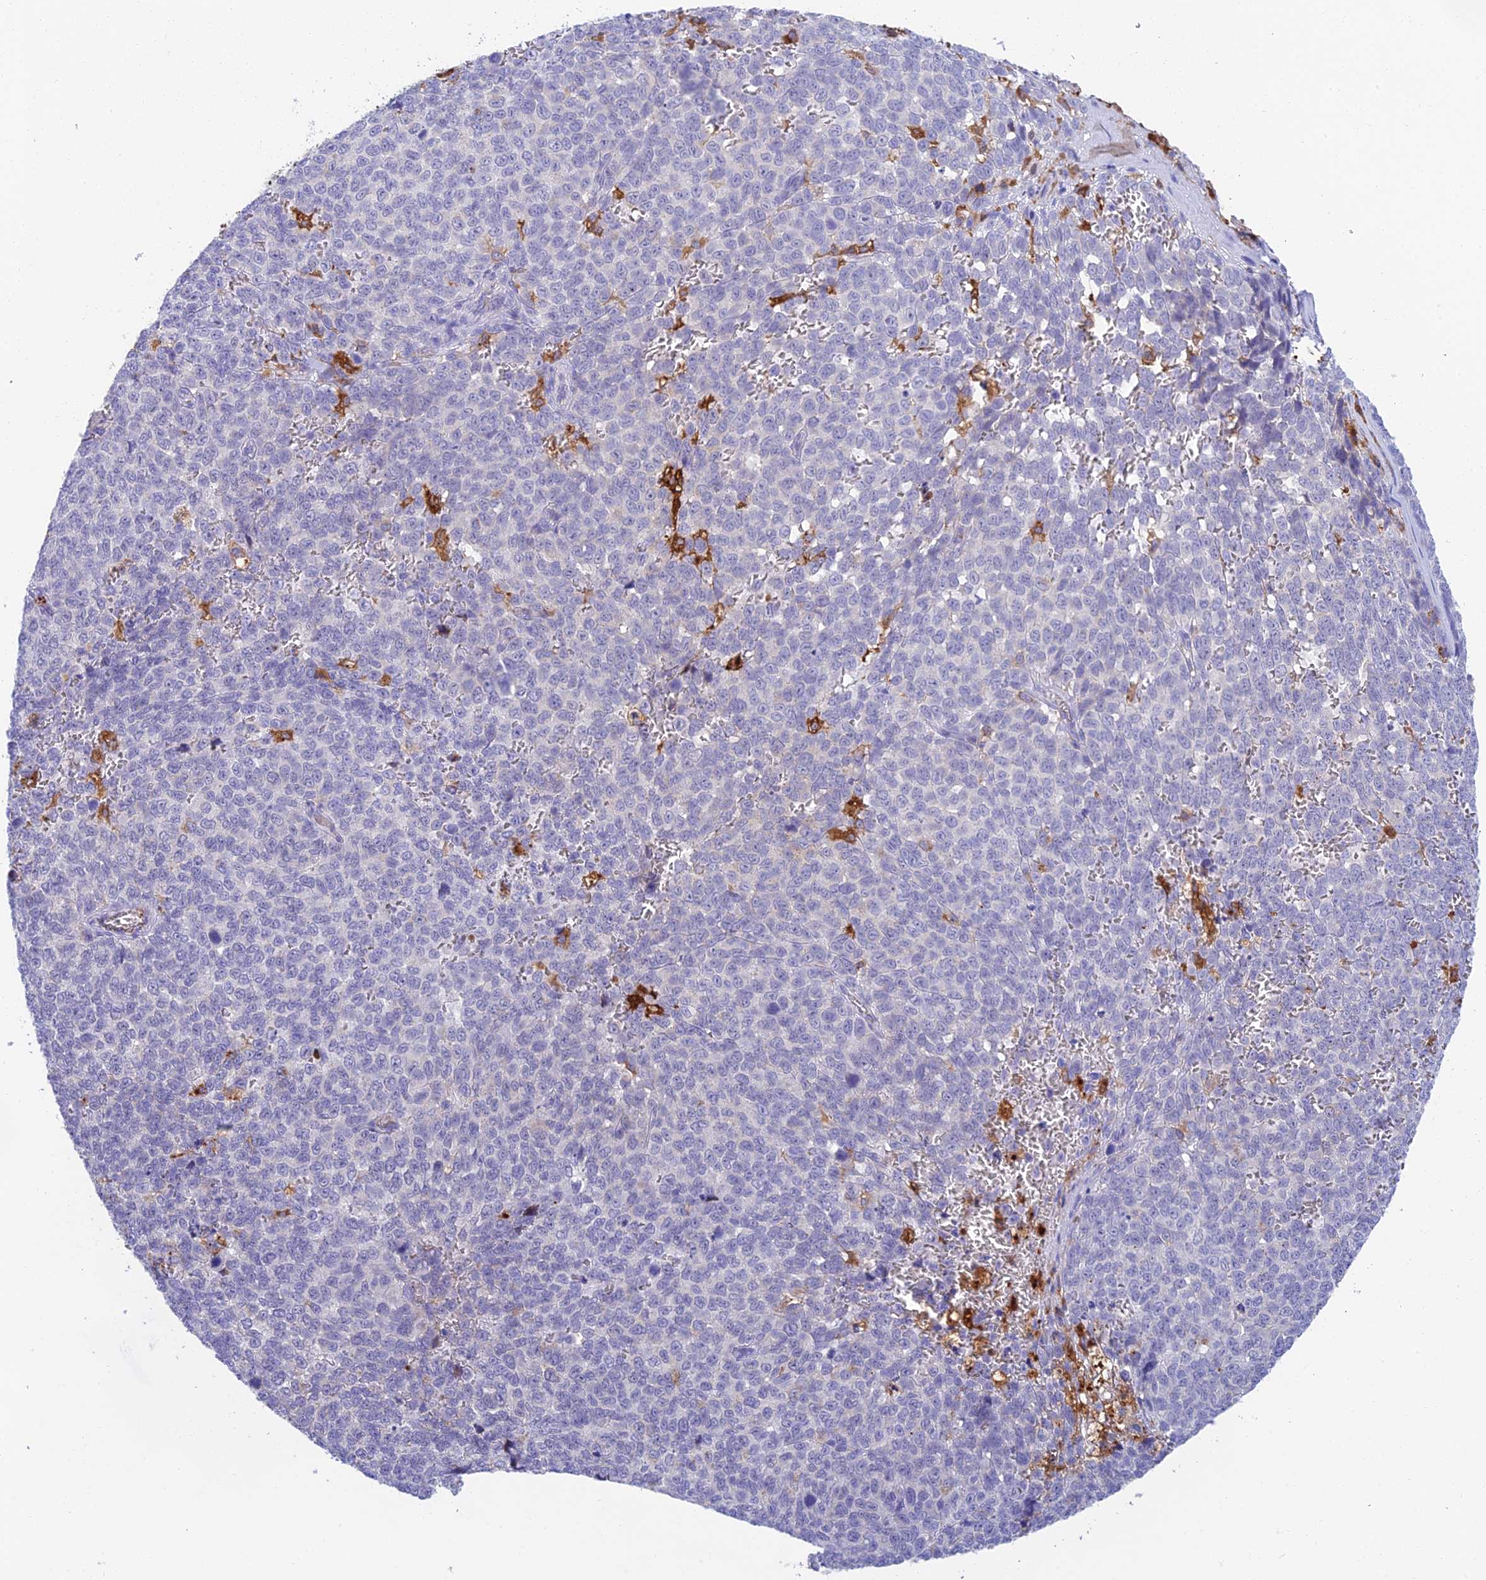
{"staining": {"intensity": "negative", "quantity": "none", "location": "none"}, "tissue": "melanoma", "cell_type": "Tumor cells", "image_type": "cancer", "snomed": [{"axis": "morphology", "description": "Malignant melanoma, NOS"}, {"axis": "topography", "description": "Nose, NOS"}], "caption": "High magnification brightfield microscopy of melanoma stained with DAB (3,3'-diaminobenzidine) (brown) and counterstained with hematoxylin (blue): tumor cells show no significant expression.", "gene": "ADAMTS13", "patient": {"sex": "female", "age": 48}}